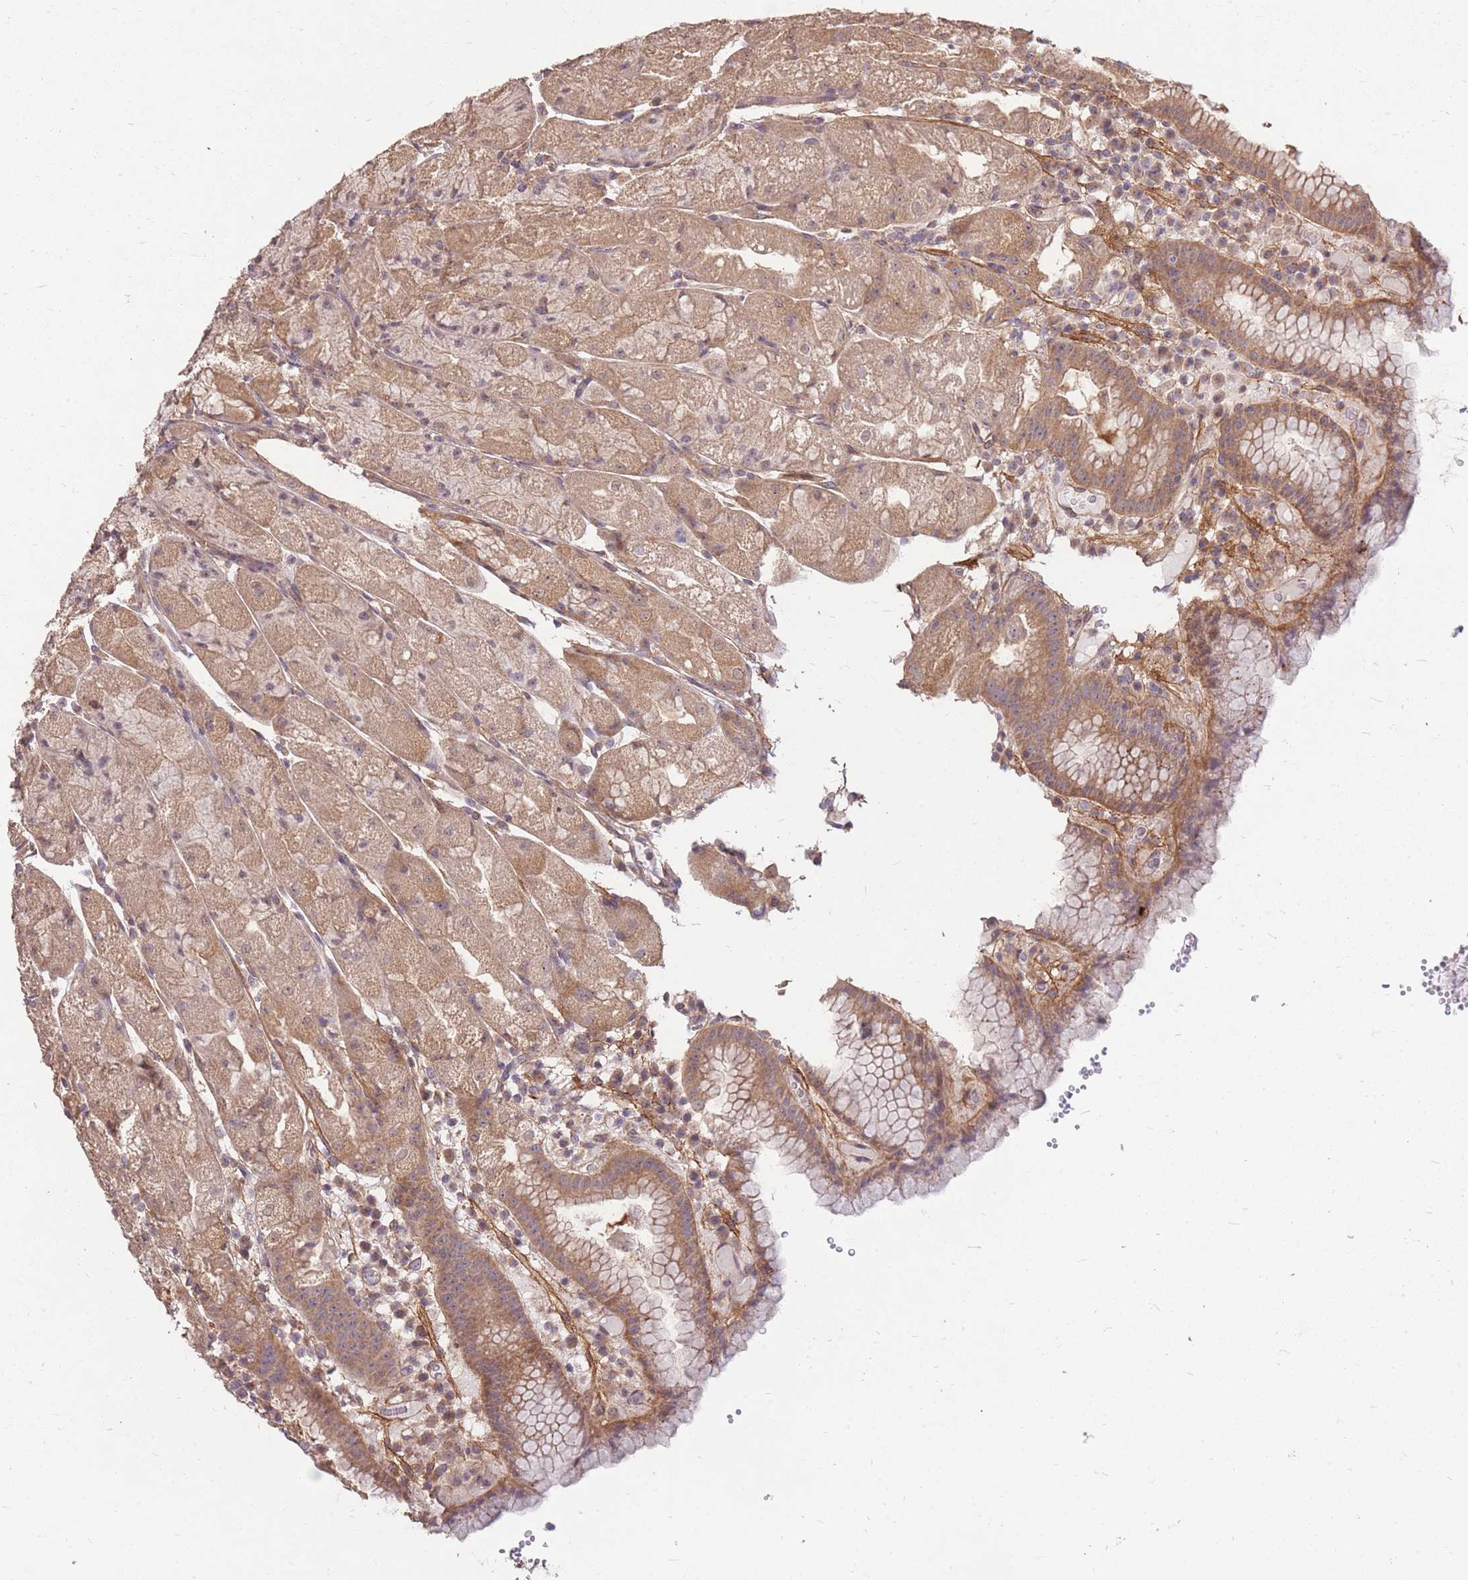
{"staining": {"intensity": "moderate", "quantity": ">75%", "location": "cytoplasmic/membranous"}, "tissue": "stomach", "cell_type": "Glandular cells", "image_type": "normal", "snomed": [{"axis": "morphology", "description": "Normal tissue, NOS"}, {"axis": "topography", "description": "Stomach, upper"}], "caption": "DAB (3,3'-diaminobenzidine) immunohistochemical staining of unremarkable stomach shows moderate cytoplasmic/membranous protein expression in approximately >75% of glandular cells.", "gene": "DYNC1LI2", "patient": {"sex": "male", "age": 52}}